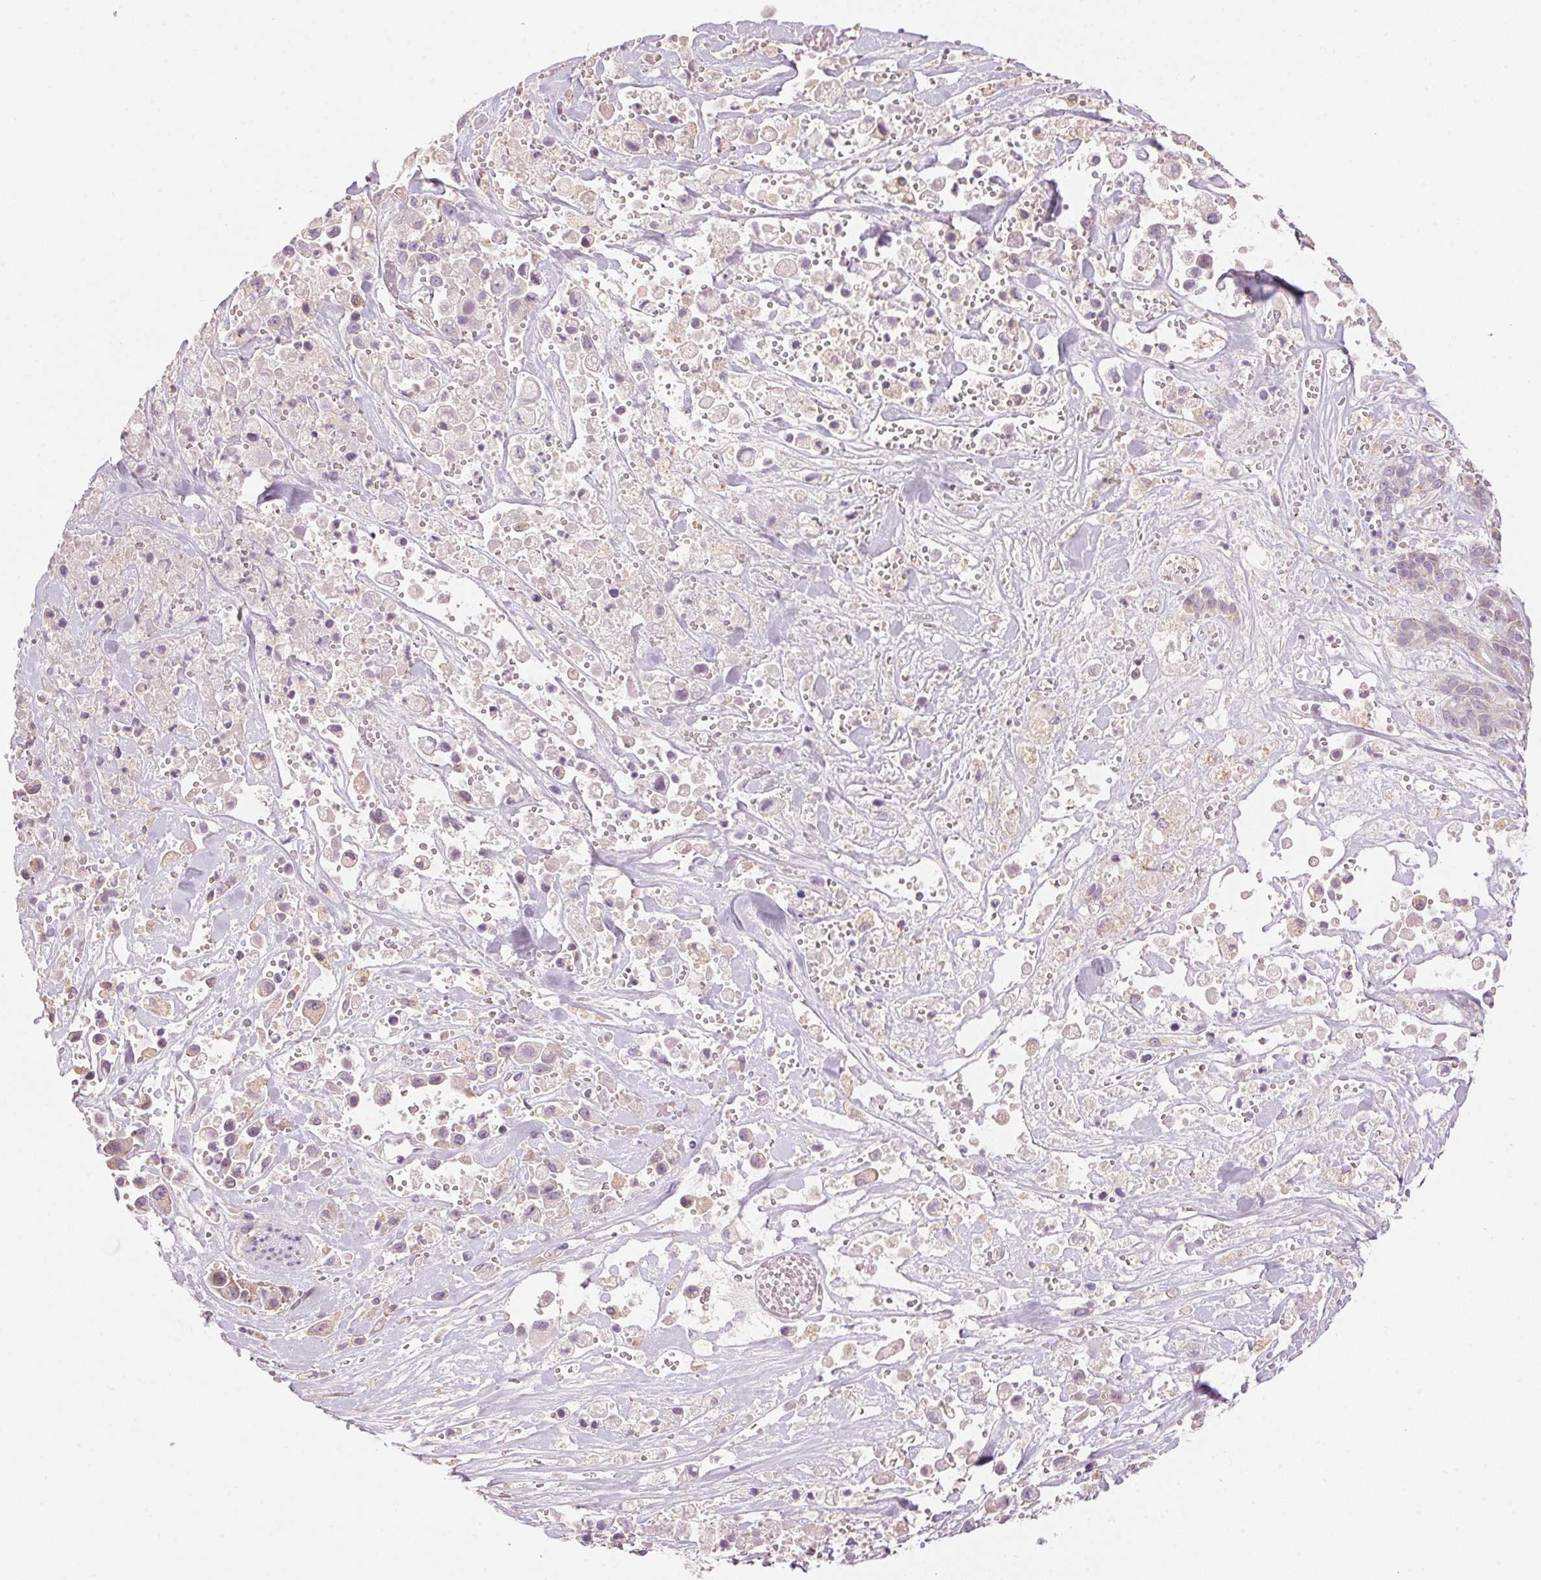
{"staining": {"intensity": "negative", "quantity": "none", "location": "none"}, "tissue": "pancreatic cancer", "cell_type": "Tumor cells", "image_type": "cancer", "snomed": [{"axis": "morphology", "description": "Adenocarcinoma, NOS"}, {"axis": "topography", "description": "Pancreas"}], "caption": "Tumor cells are negative for protein expression in human adenocarcinoma (pancreatic). The staining is performed using DAB (3,3'-diaminobenzidine) brown chromogen with nuclei counter-stained in using hematoxylin.", "gene": "LYZL6", "patient": {"sex": "male", "age": 44}}